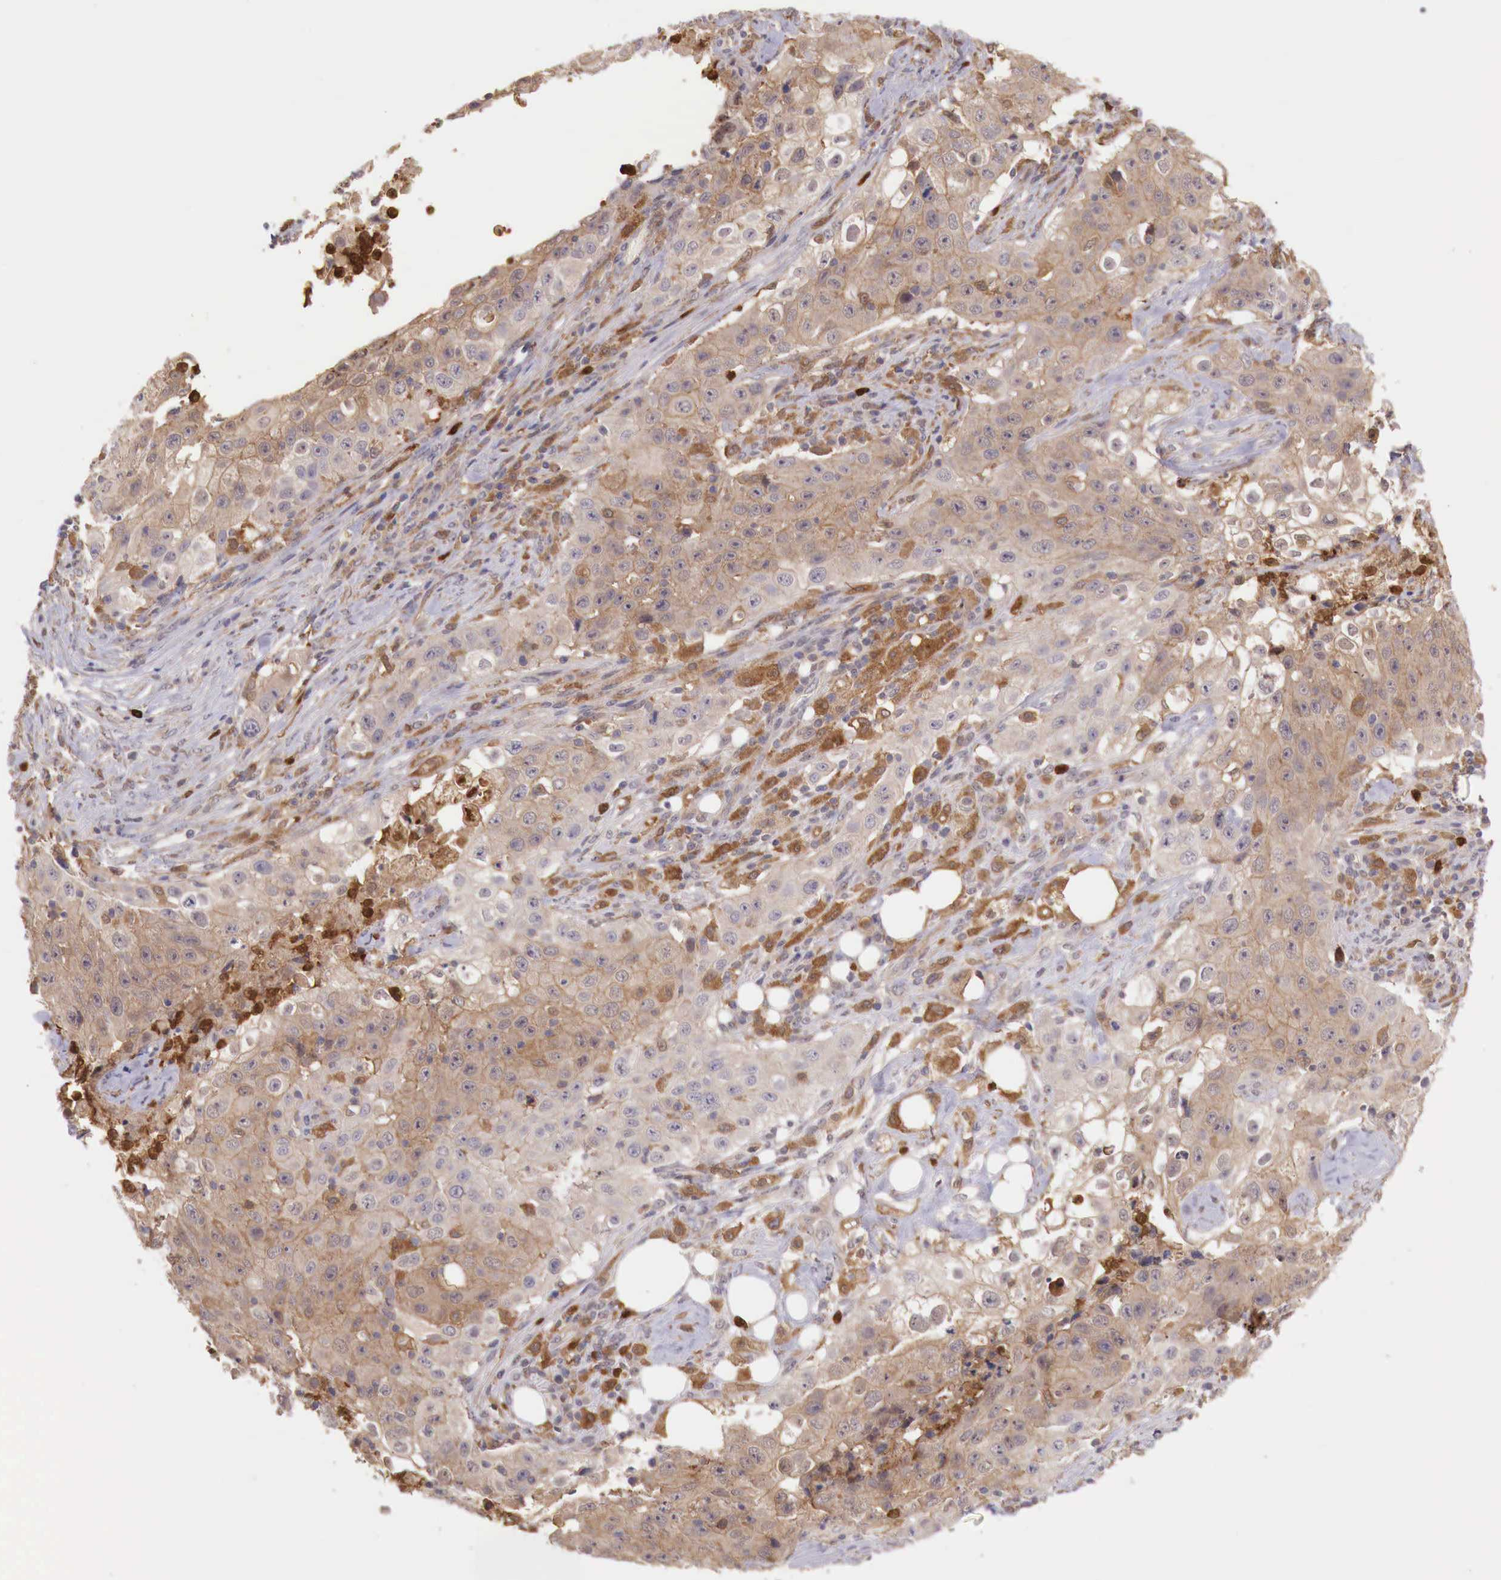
{"staining": {"intensity": "weak", "quantity": ">75%", "location": "cytoplasmic/membranous"}, "tissue": "lung cancer", "cell_type": "Tumor cells", "image_type": "cancer", "snomed": [{"axis": "morphology", "description": "Squamous cell carcinoma, NOS"}, {"axis": "topography", "description": "Lung"}], "caption": "The micrograph shows staining of squamous cell carcinoma (lung), revealing weak cytoplasmic/membranous protein expression (brown color) within tumor cells.", "gene": "GAB2", "patient": {"sex": "male", "age": 64}}